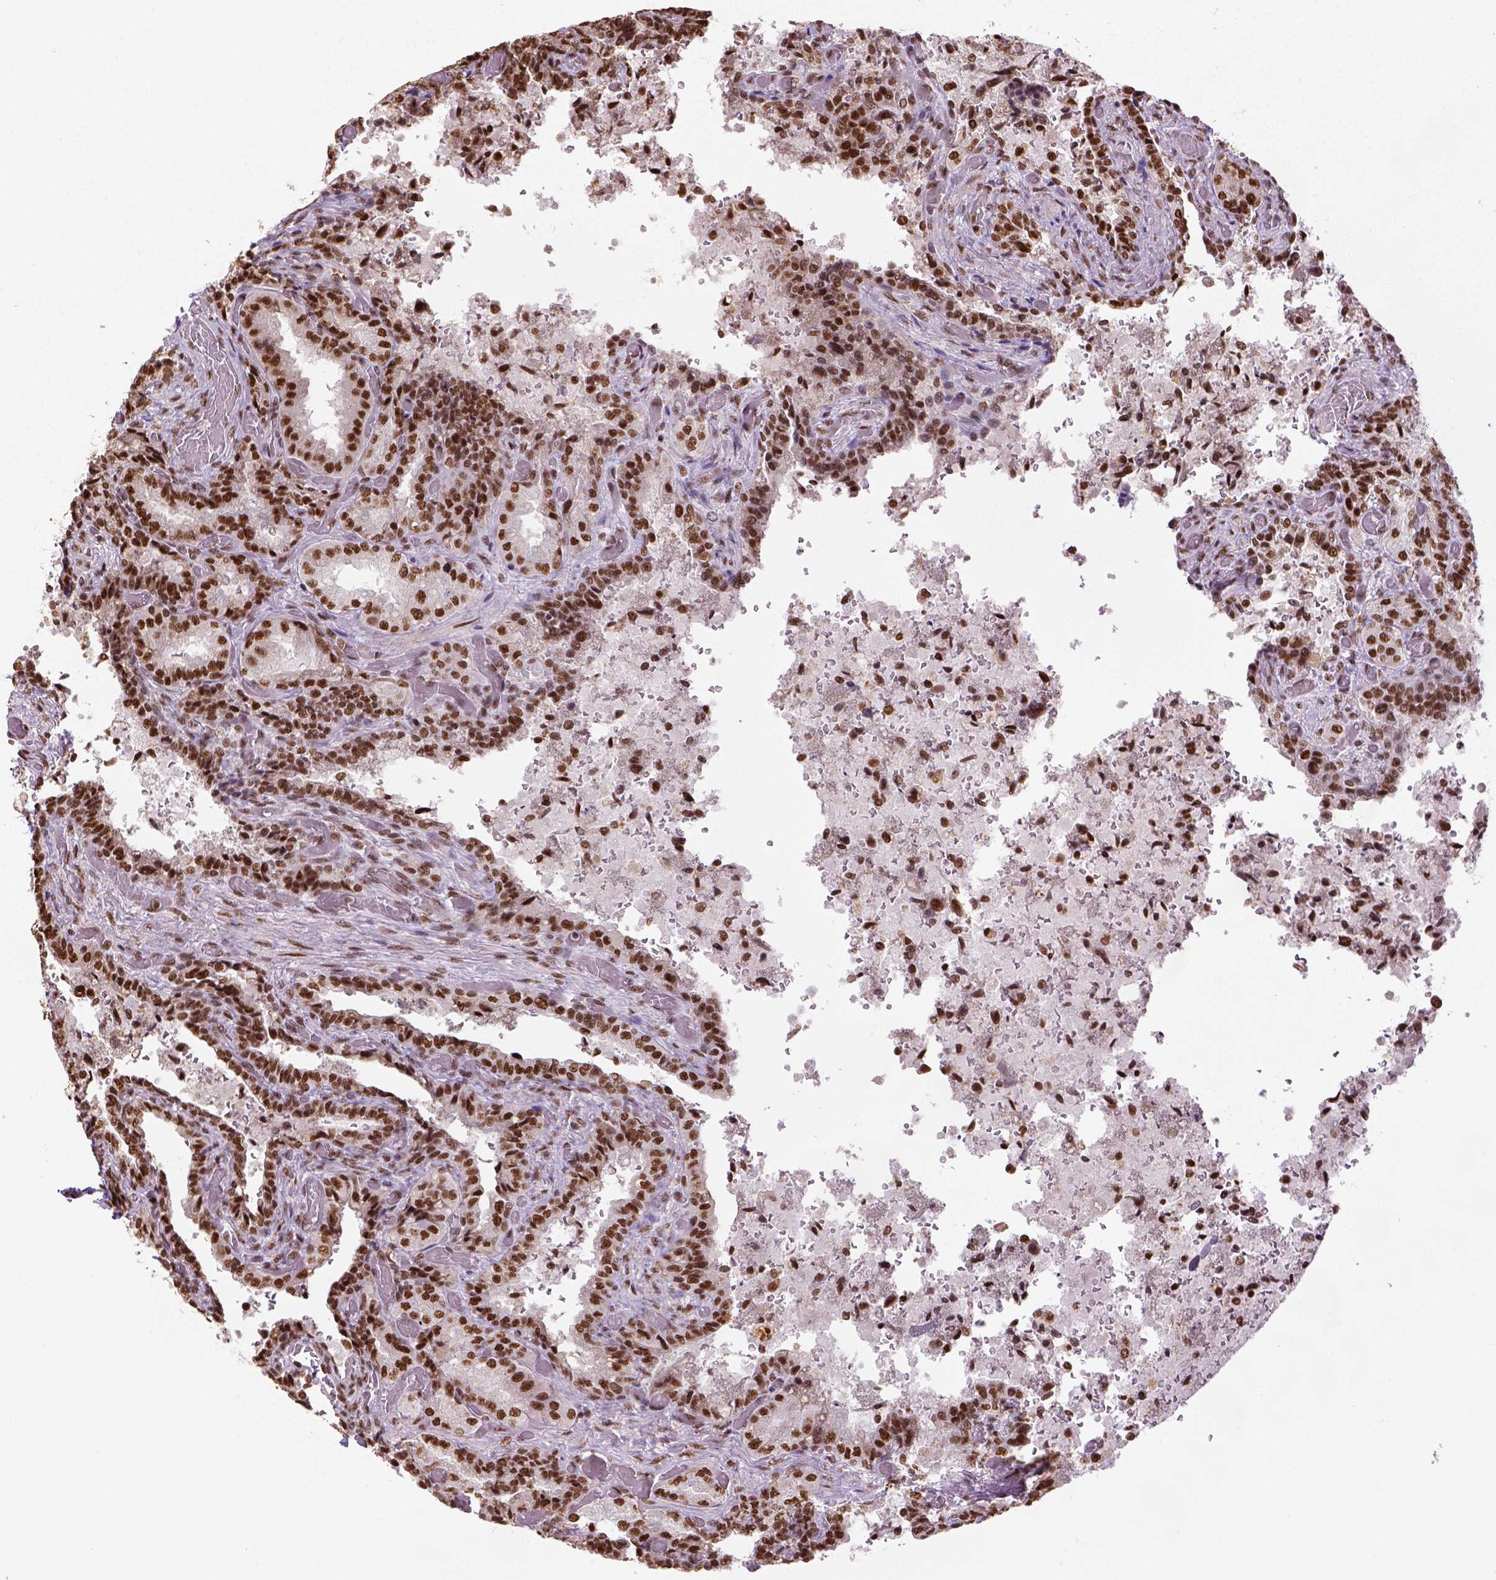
{"staining": {"intensity": "strong", "quantity": ">75%", "location": "nuclear"}, "tissue": "seminal vesicle", "cell_type": "Glandular cells", "image_type": "normal", "snomed": [{"axis": "morphology", "description": "Normal tissue, NOS"}, {"axis": "topography", "description": "Seminal veicle"}], "caption": "Seminal vesicle stained with immunohistochemistry shows strong nuclear positivity in about >75% of glandular cells.", "gene": "CCAR1", "patient": {"sex": "male", "age": 68}}